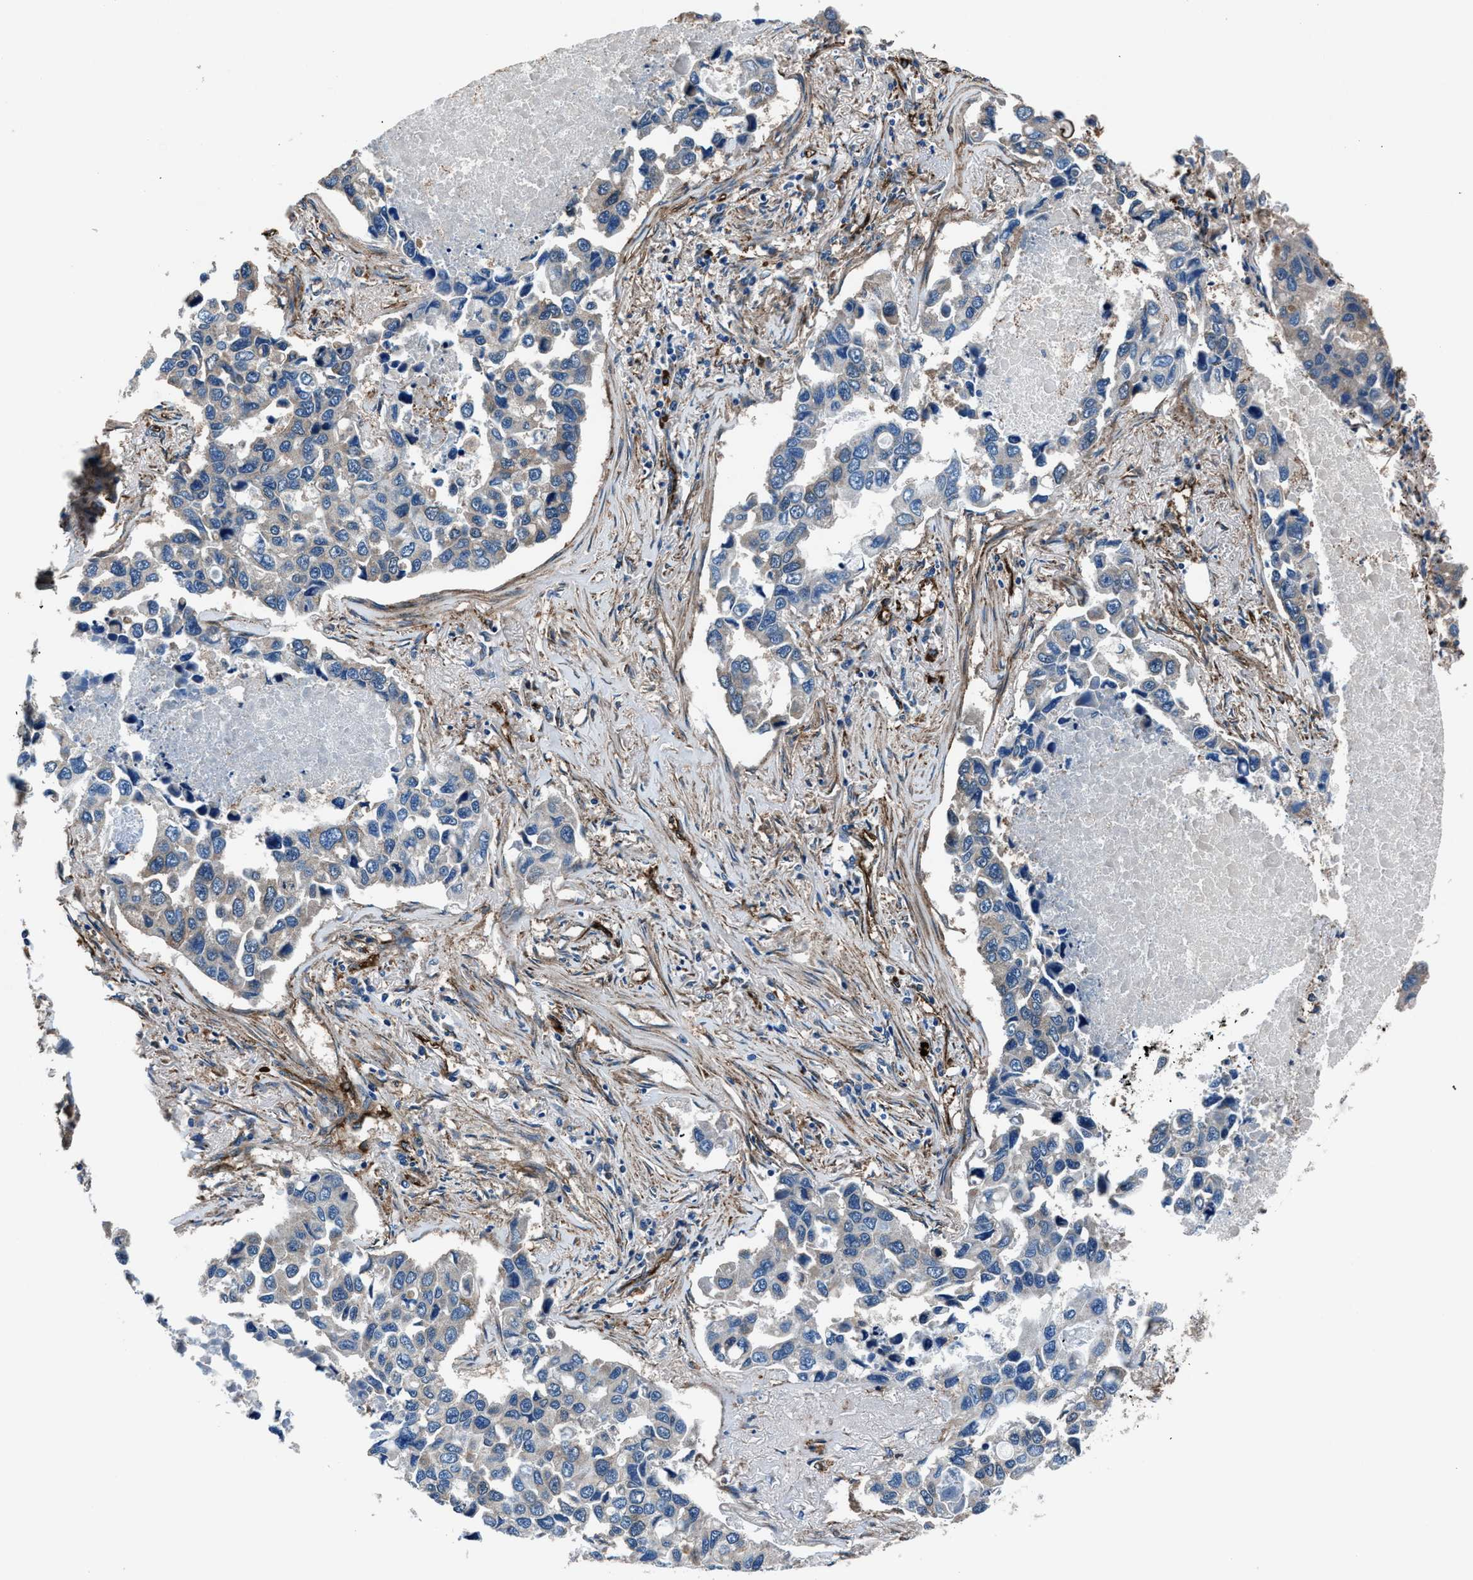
{"staining": {"intensity": "weak", "quantity": "<25%", "location": "cytoplasmic/membranous"}, "tissue": "lung cancer", "cell_type": "Tumor cells", "image_type": "cancer", "snomed": [{"axis": "morphology", "description": "Adenocarcinoma, NOS"}, {"axis": "topography", "description": "Lung"}], "caption": "An IHC histopathology image of adenocarcinoma (lung) is shown. There is no staining in tumor cells of adenocarcinoma (lung).", "gene": "PRTFDC1", "patient": {"sex": "male", "age": 64}}